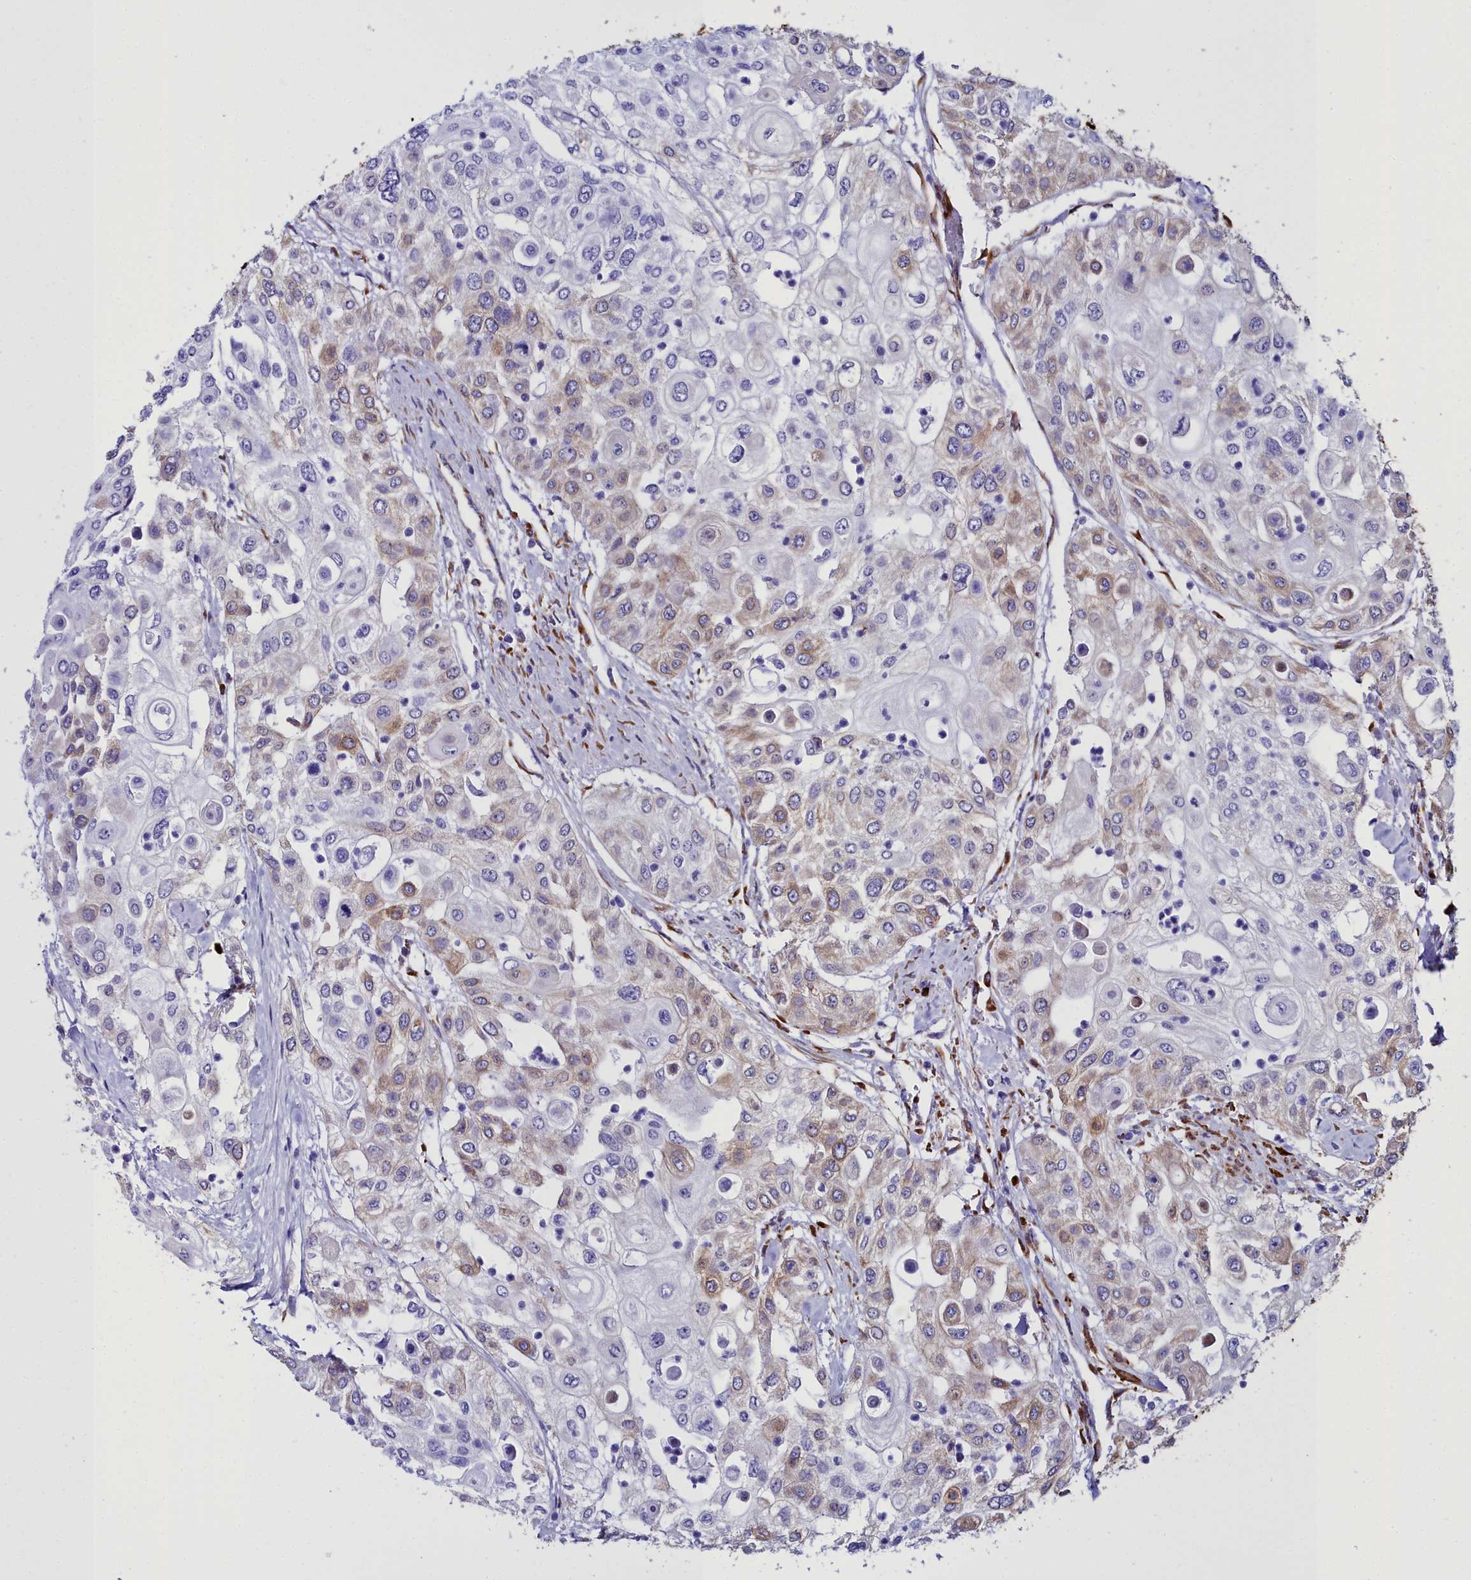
{"staining": {"intensity": "moderate", "quantity": "<25%", "location": "cytoplasmic/membranous"}, "tissue": "urothelial cancer", "cell_type": "Tumor cells", "image_type": "cancer", "snomed": [{"axis": "morphology", "description": "Urothelial carcinoma, High grade"}, {"axis": "topography", "description": "Urinary bladder"}], "caption": "Urothelial cancer was stained to show a protein in brown. There is low levels of moderate cytoplasmic/membranous expression in about <25% of tumor cells.", "gene": "TXNDC5", "patient": {"sex": "female", "age": 79}}